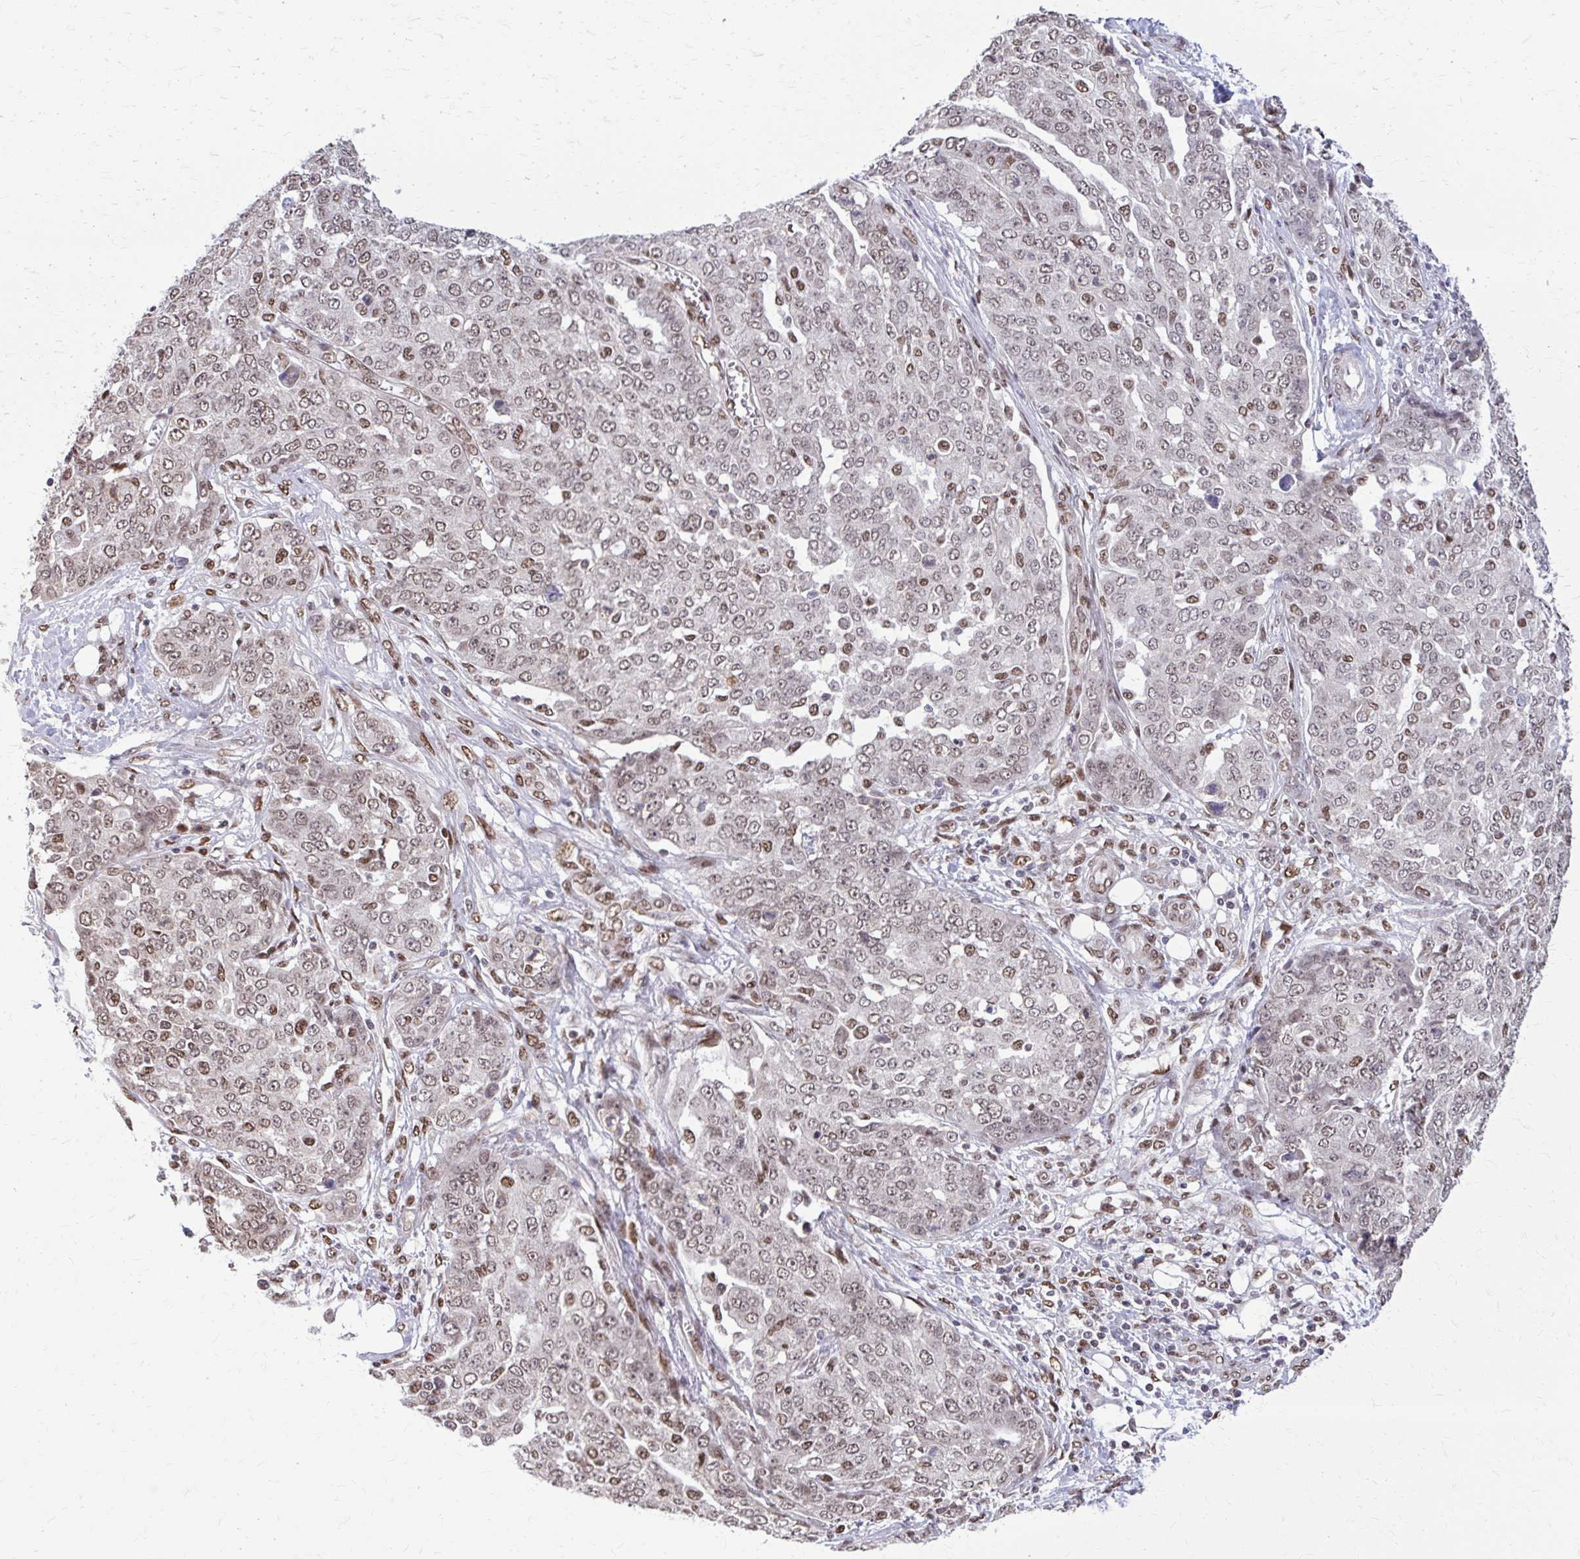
{"staining": {"intensity": "weak", "quantity": ">75%", "location": "nuclear"}, "tissue": "ovarian cancer", "cell_type": "Tumor cells", "image_type": "cancer", "snomed": [{"axis": "morphology", "description": "Cystadenocarcinoma, serous, NOS"}, {"axis": "topography", "description": "Soft tissue"}, {"axis": "topography", "description": "Ovary"}], "caption": "IHC (DAB) staining of human ovarian serous cystadenocarcinoma reveals weak nuclear protein expression in approximately >75% of tumor cells.", "gene": "TTF1", "patient": {"sex": "female", "age": 57}}